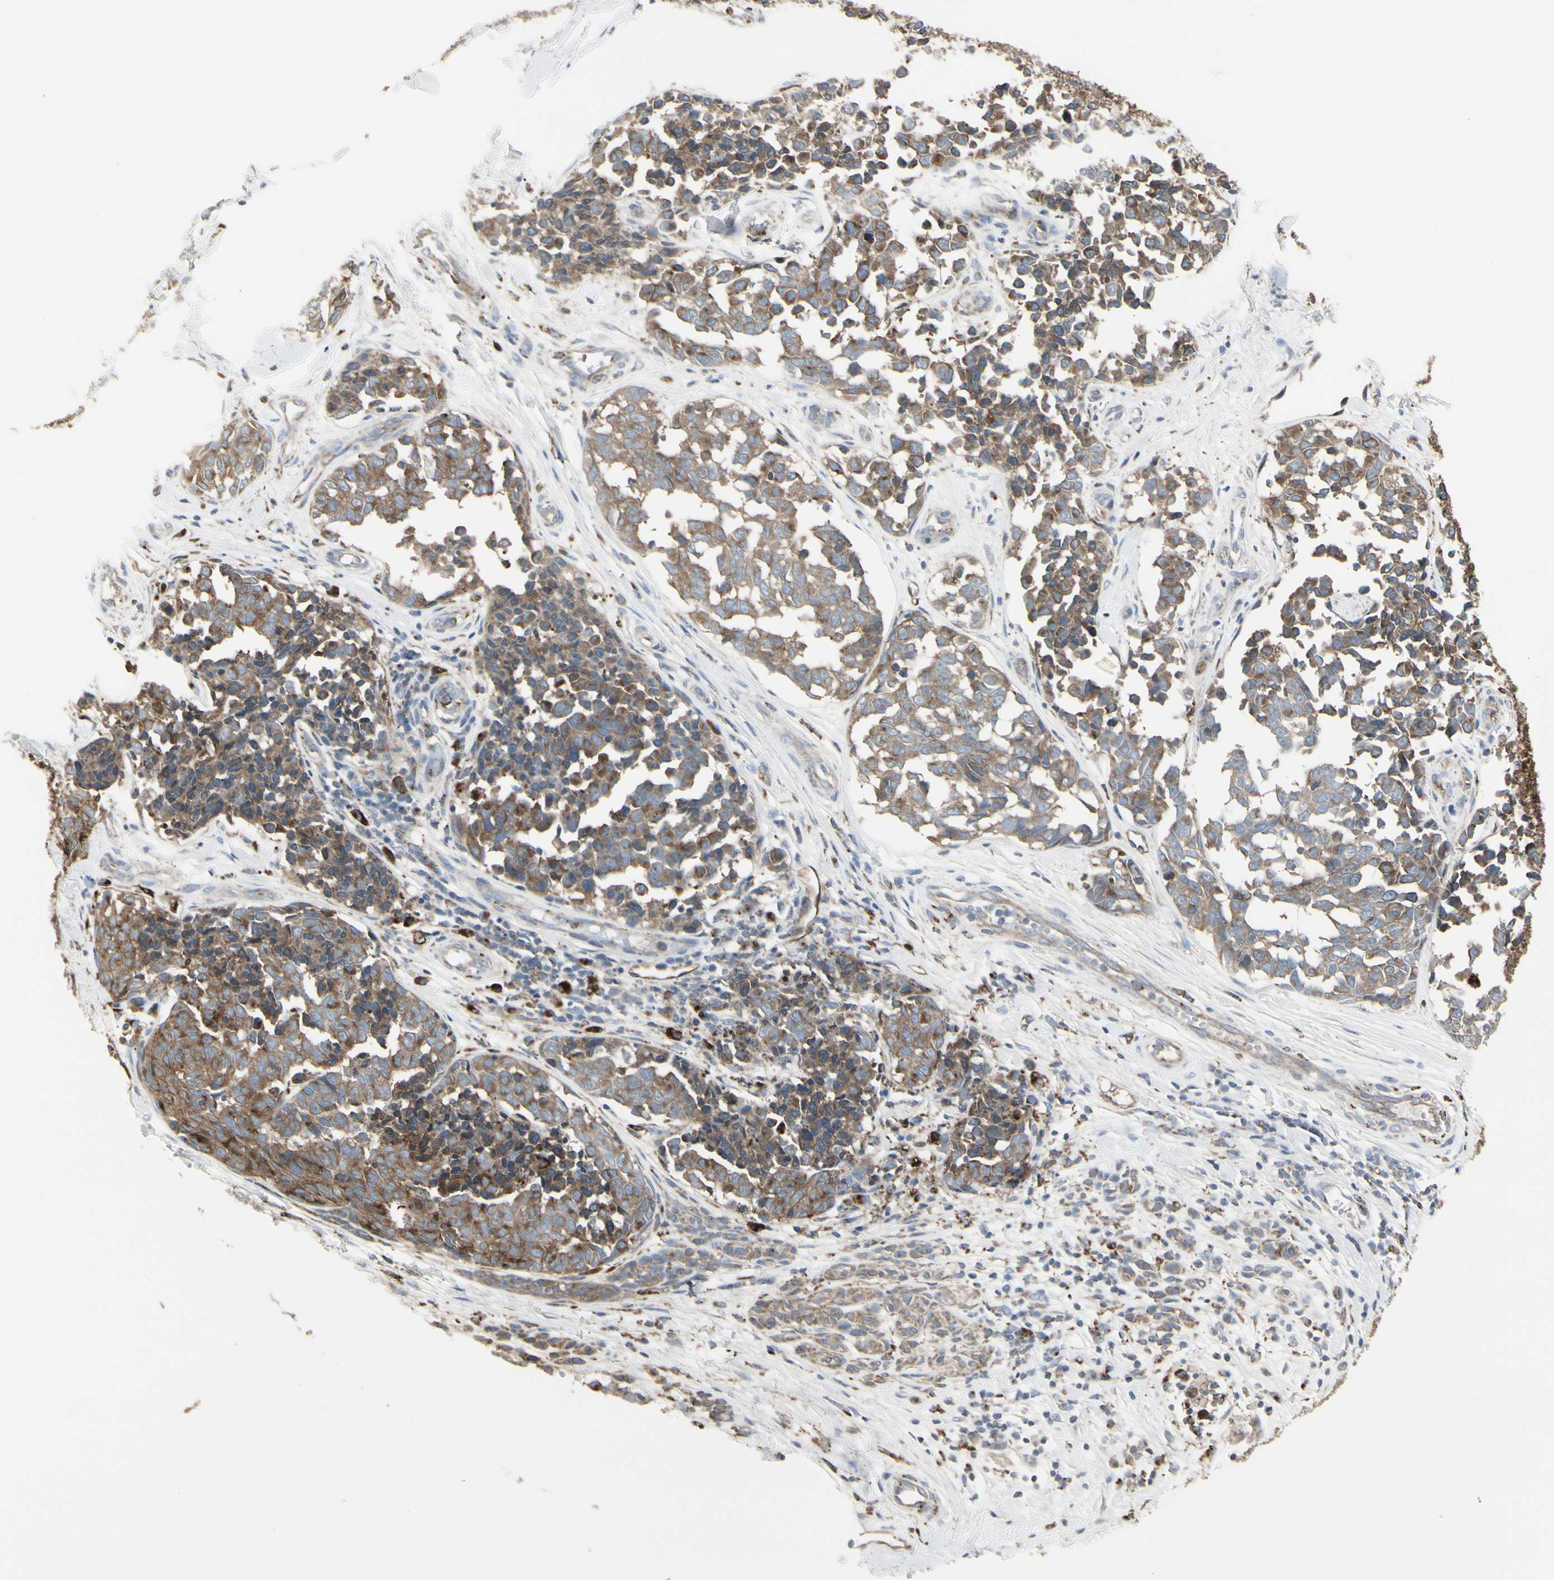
{"staining": {"intensity": "moderate", "quantity": ">75%", "location": "cytoplasmic/membranous"}, "tissue": "melanoma", "cell_type": "Tumor cells", "image_type": "cancer", "snomed": [{"axis": "morphology", "description": "Malignant melanoma, NOS"}, {"axis": "topography", "description": "Skin"}], "caption": "Protein staining displays moderate cytoplasmic/membranous positivity in about >75% of tumor cells in malignant melanoma.", "gene": "ATP6V1B2", "patient": {"sex": "female", "age": 64}}